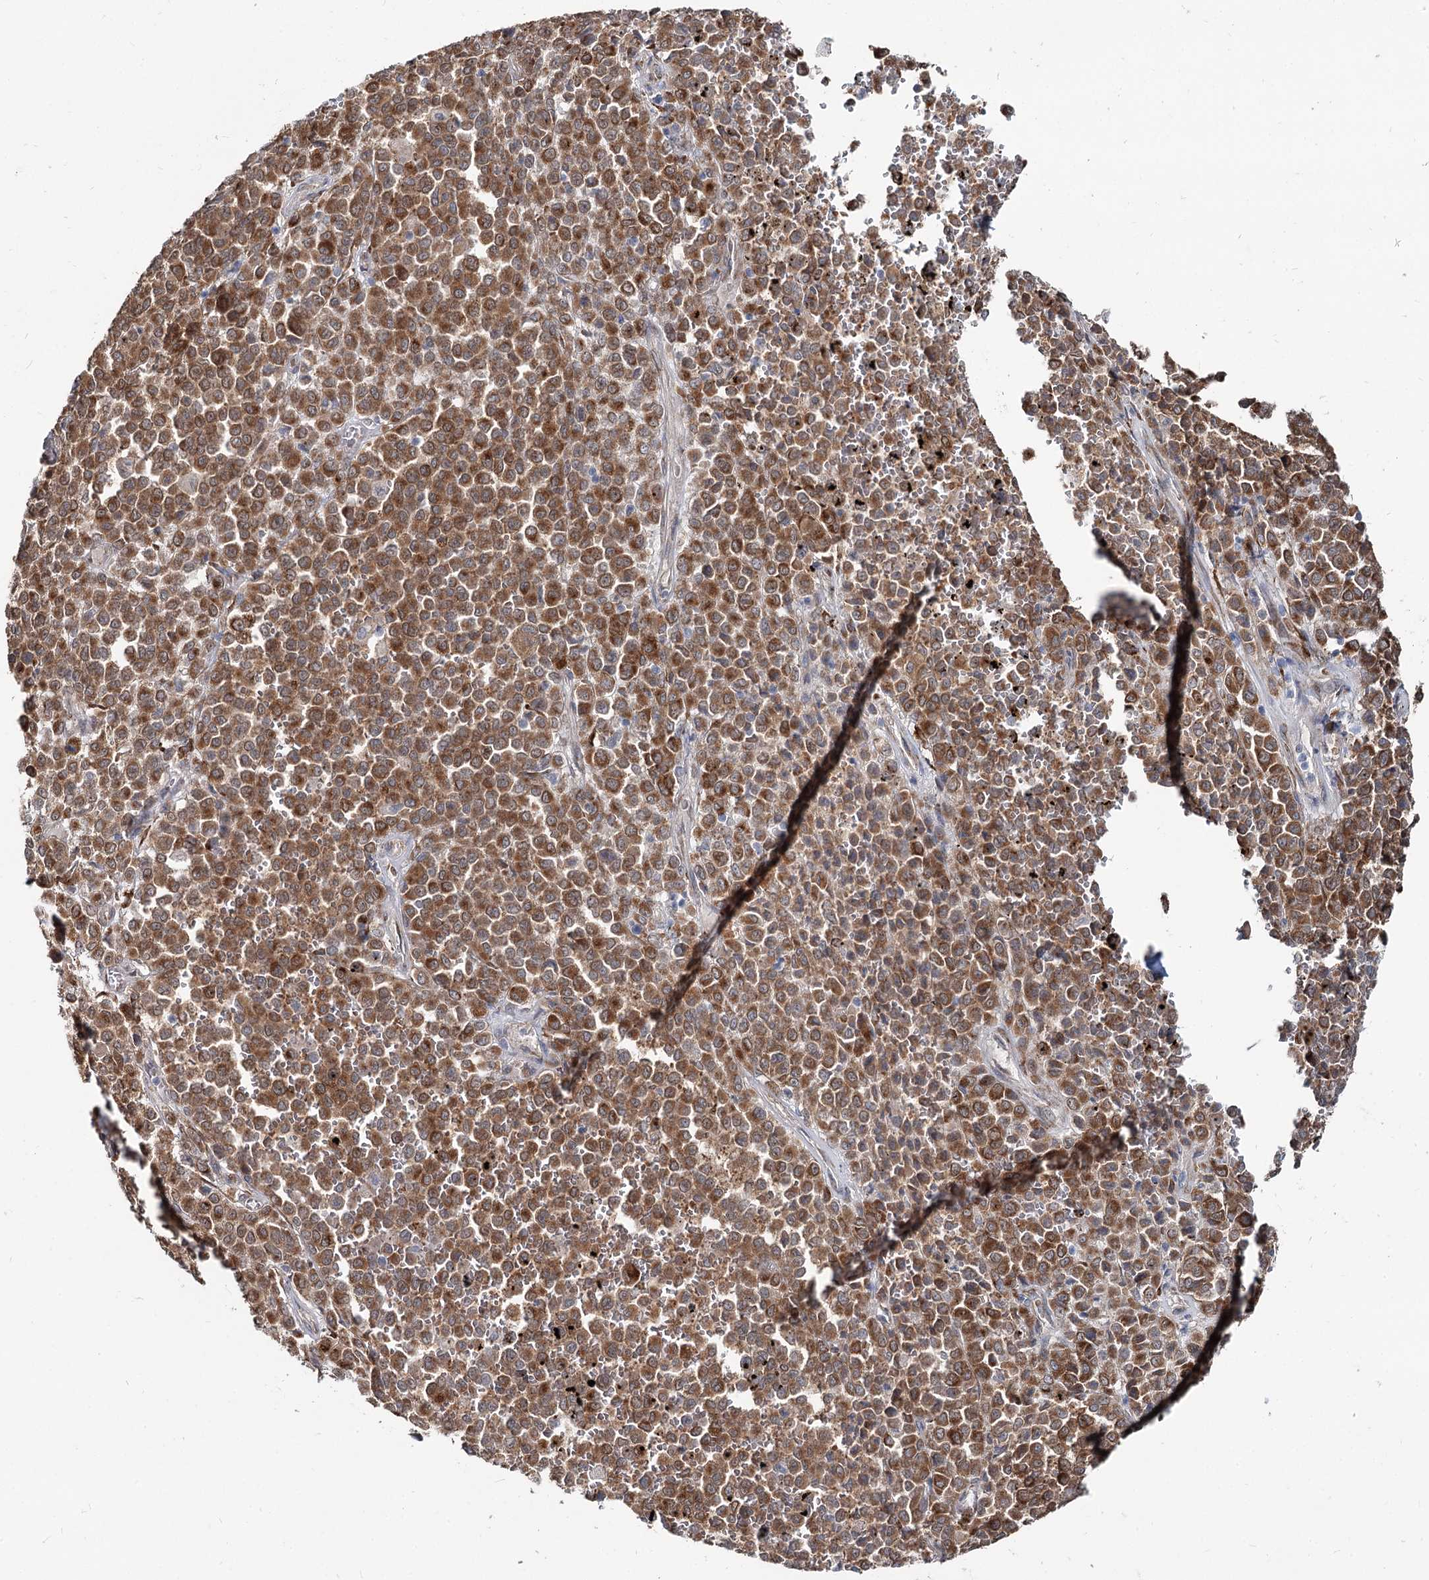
{"staining": {"intensity": "strong", "quantity": ">75%", "location": "cytoplasmic/membranous"}, "tissue": "melanoma", "cell_type": "Tumor cells", "image_type": "cancer", "snomed": [{"axis": "morphology", "description": "Malignant melanoma, Metastatic site"}, {"axis": "topography", "description": "Pancreas"}], "caption": "Melanoma stained with a brown dye displays strong cytoplasmic/membranous positive expression in about >75% of tumor cells.", "gene": "SPART", "patient": {"sex": "female", "age": 30}}